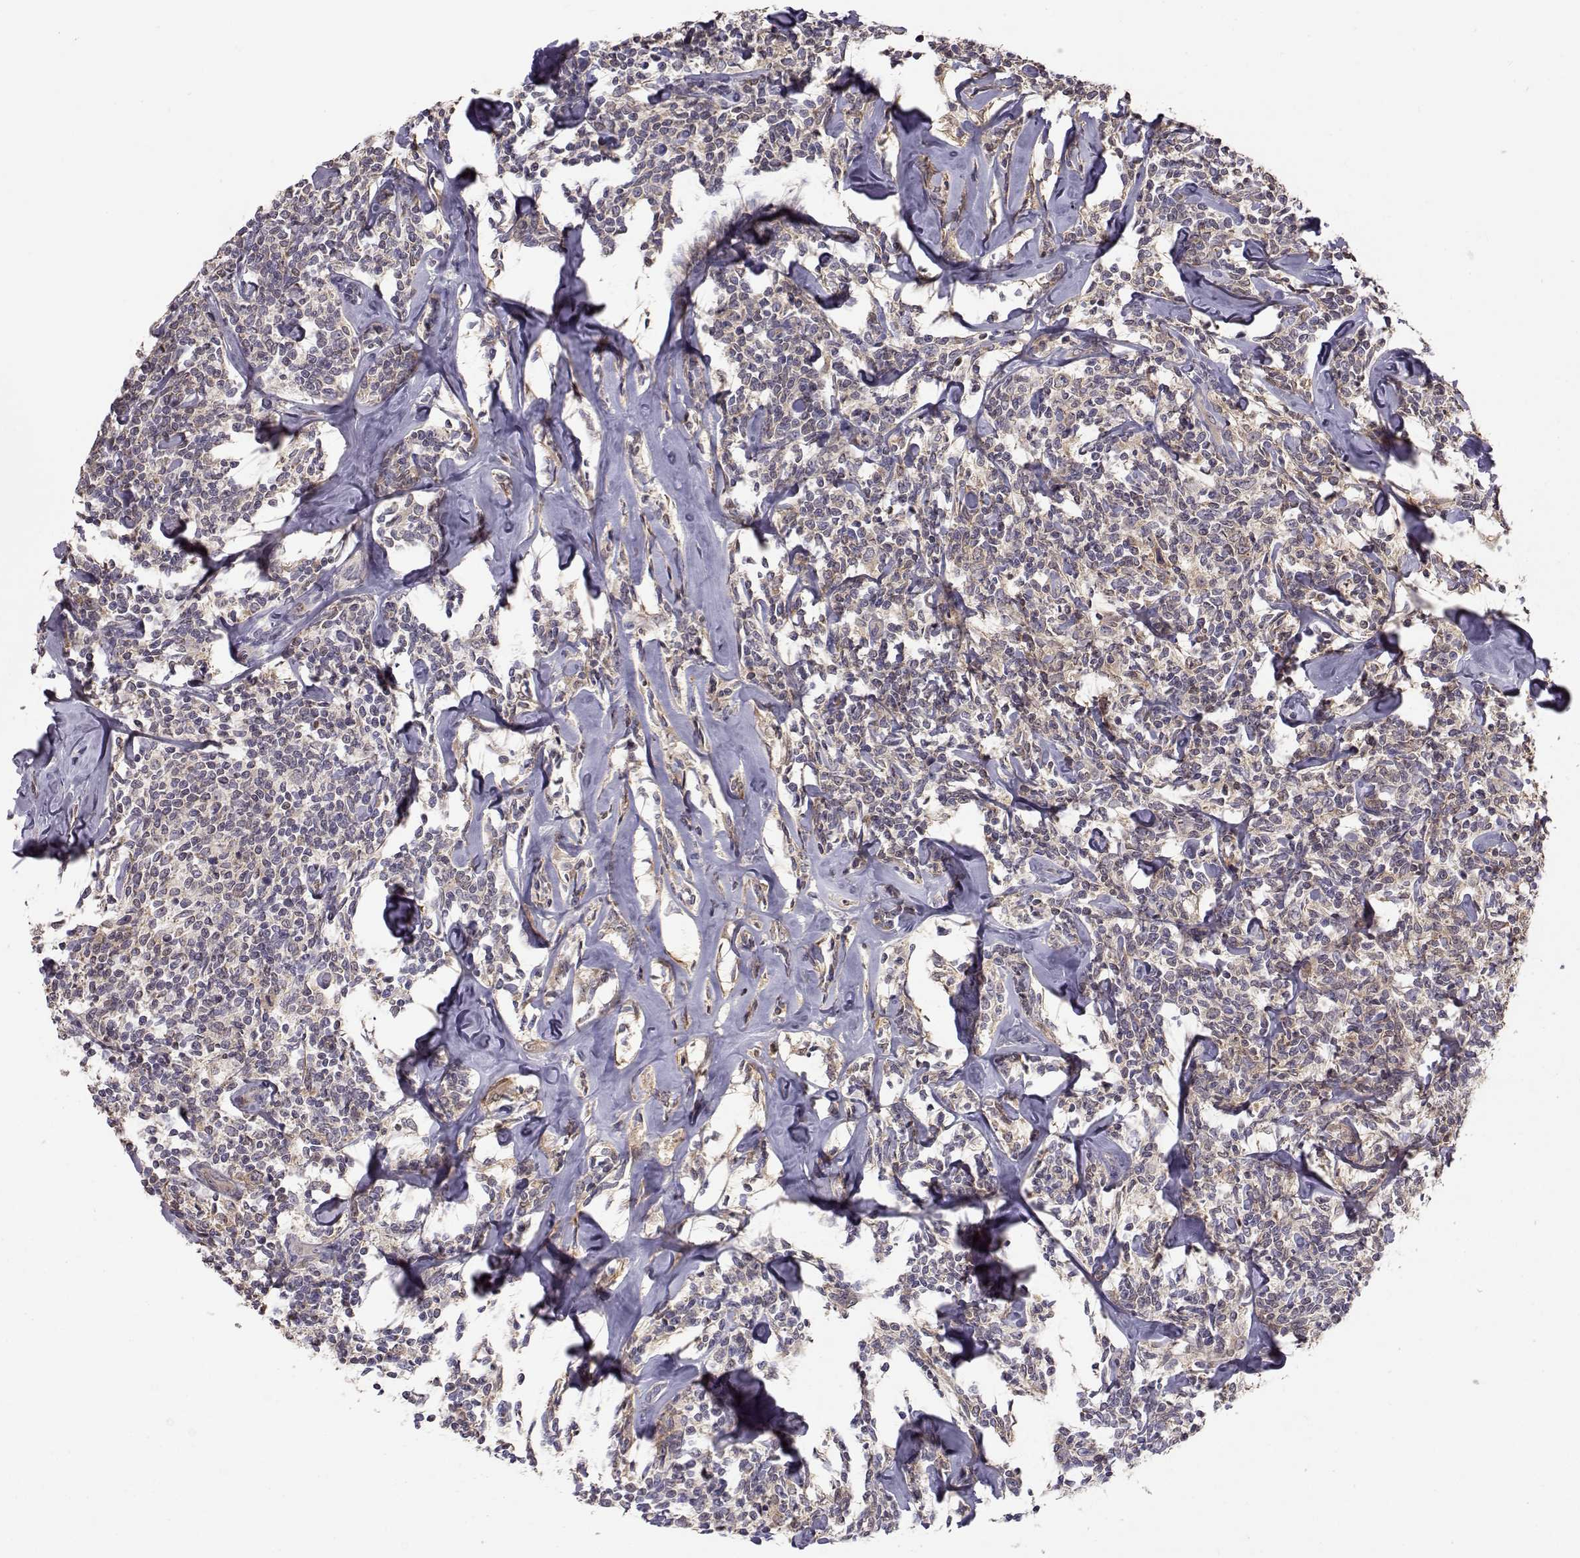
{"staining": {"intensity": "negative", "quantity": "none", "location": "none"}, "tissue": "lymphoma", "cell_type": "Tumor cells", "image_type": "cancer", "snomed": [{"axis": "morphology", "description": "Malignant lymphoma, non-Hodgkin's type, Low grade"}, {"axis": "topography", "description": "Lymph node"}], "caption": "DAB (3,3'-diaminobenzidine) immunohistochemical staining of human low-grade malignant lymphoma, non-Hodgkin's type reveals no significant positivity in tumor cells.", "gene": "NCAM2", "patient": {"sex": "female", "age": 56}}